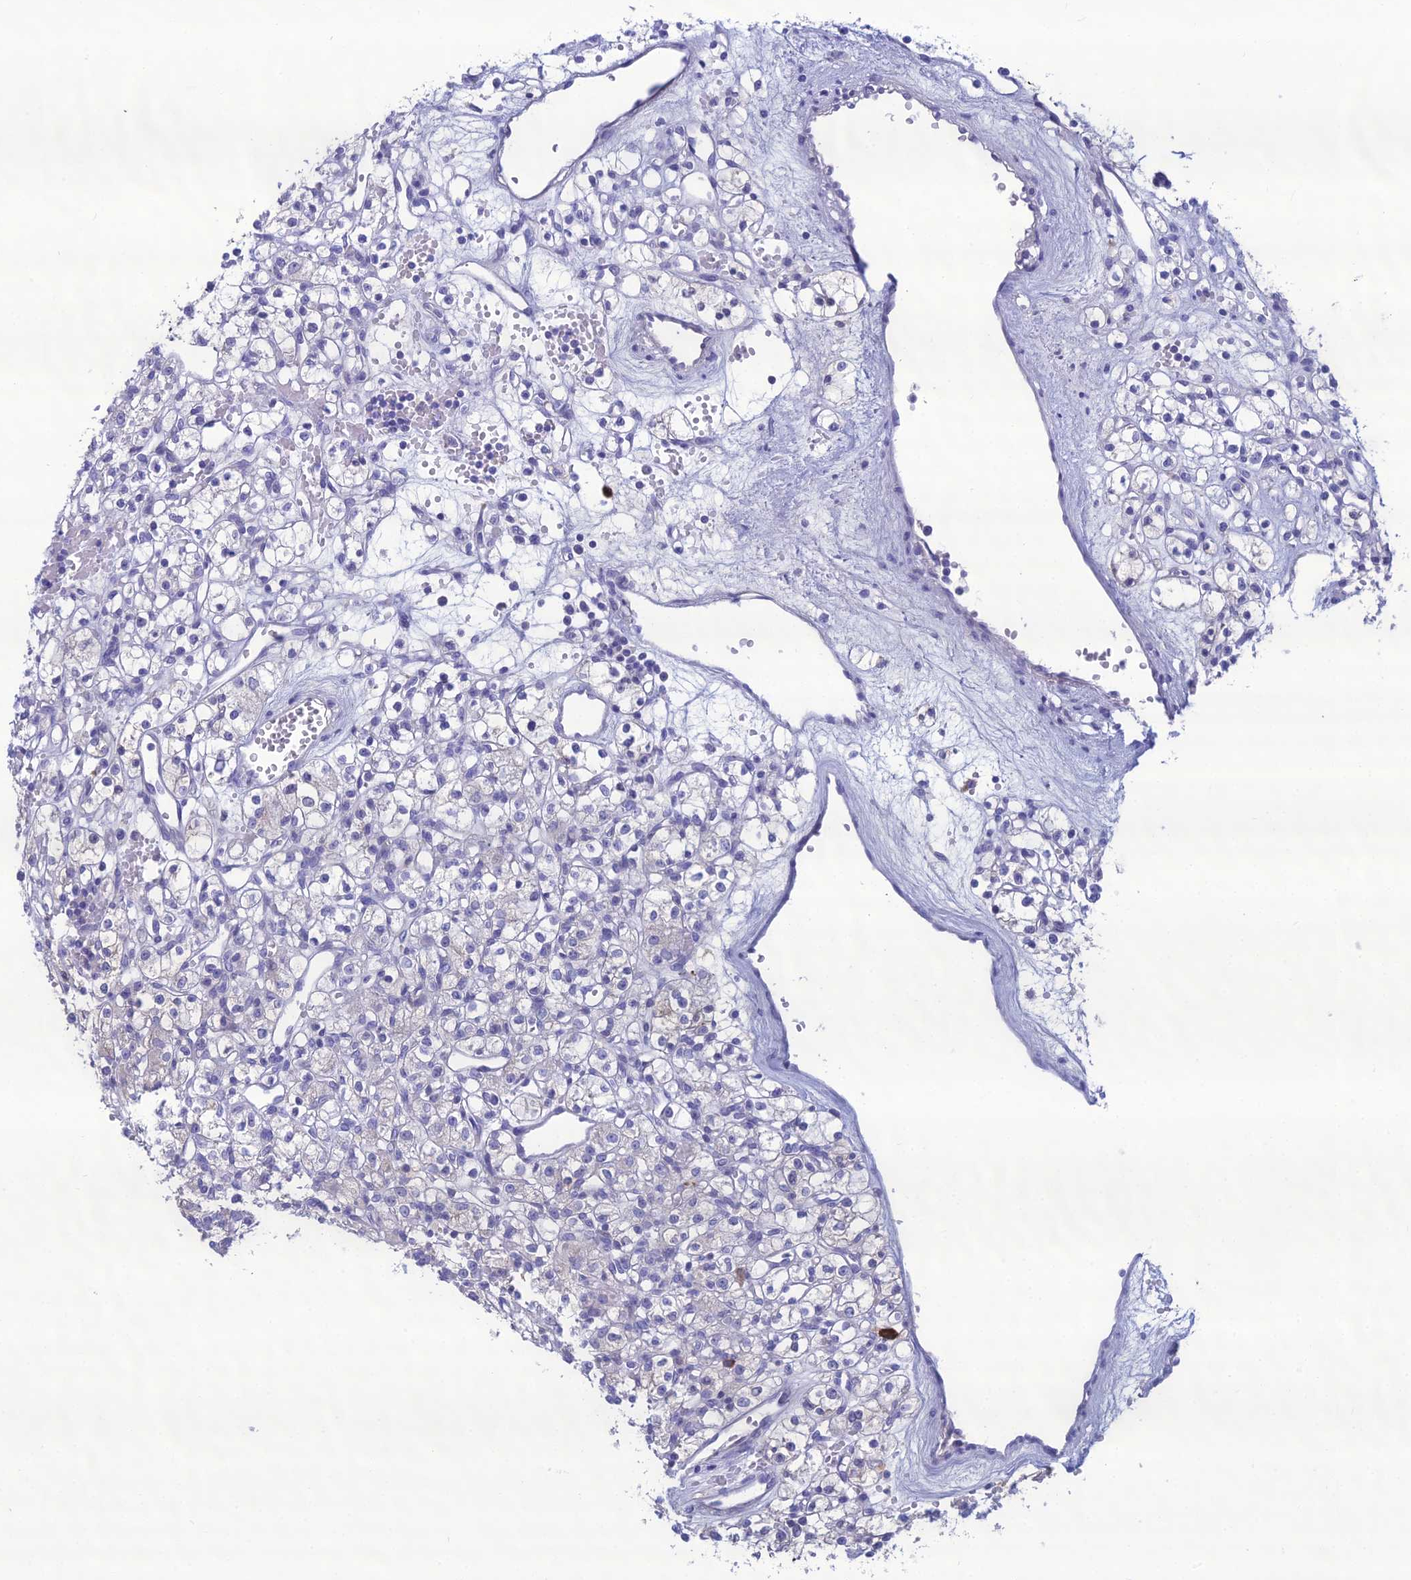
{"staining": {"intensity": "negative", "quantity": "none", "location": "none"}, "tissue": "renal cancer", "cell_type": "Tumor cells", "image_type": "cancer", "snomed": [{"axis": "morphology", "description": "Adenocarcinoma, NOS"}, {"axis": "topography", "description": "Kidney"}], "caption": "This photomicrograph is of adenocarcinoma (renal) stained with immunohistochemistry (IHC) to label a protein in brown with the nuclei are counter-stained blue. There is no expression in tumor cells.", "gene": "CRB2", "patient": {"sex": "female", "age": 59}}